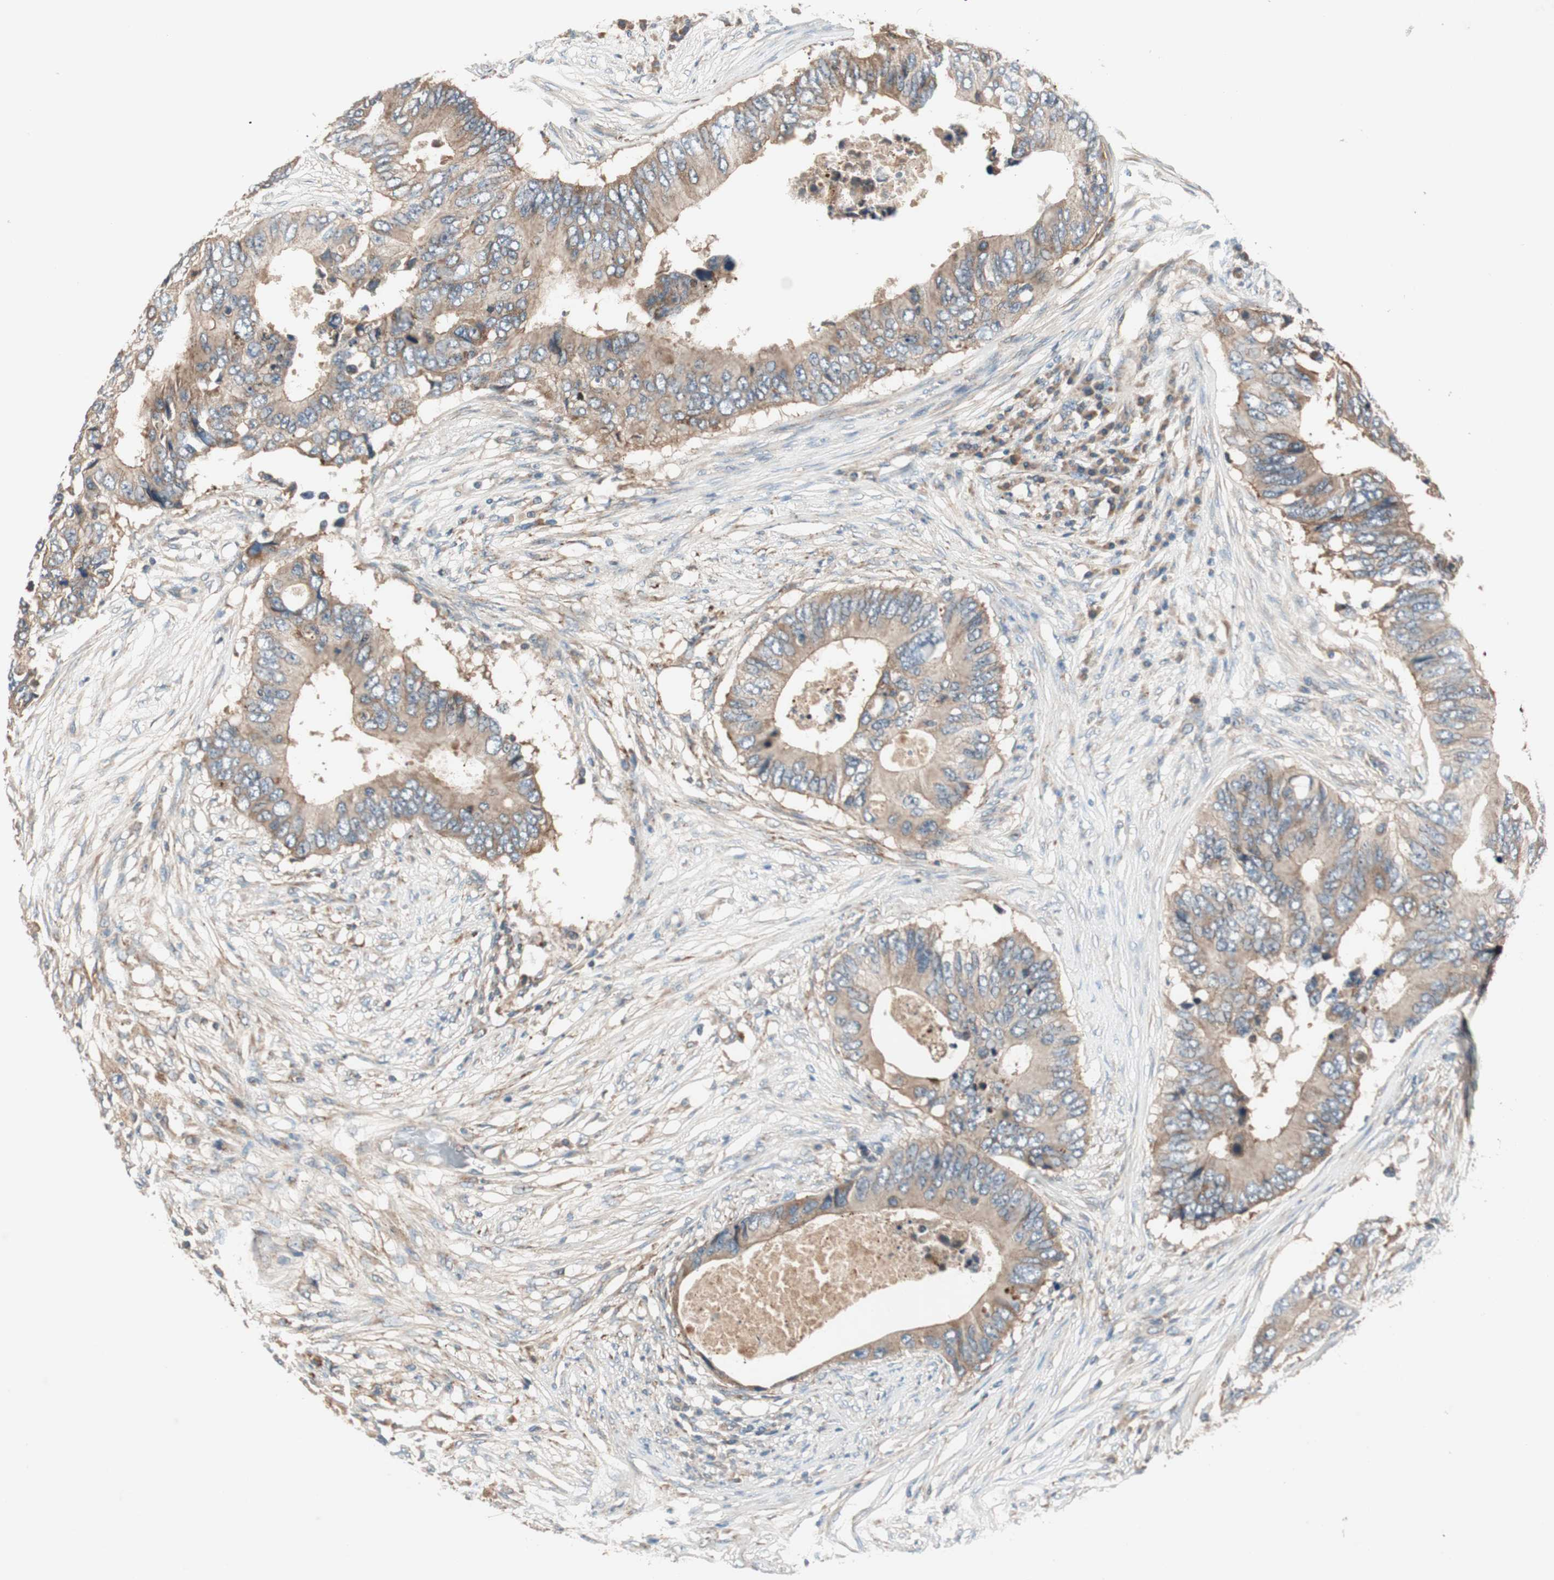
{"staining": {"intensity": "weak", "quantity": ">75%", "location": "cytoplasmic/membranous"}, "tissue": "colorectal cancer", "cell_type": "Tumor cells", "image_type": "cancer", "snomed": [{"axis": "morphology", "description": "Adenocarcinoma, NOS"}, {"axis": "topography", "description": "Colon"}], "caption": "IHC image of neoplastic tissue: human colorectal cancer stained using immunohistochemistry (IHC) displays low levels of weak protein expression localized specifically in the cytoplasmic/membranous of tumor cells, appearing as a cytoplasmic/membranous brown color.", "gene": "HPN", "patient": {"sex": "male", "age": 71}}